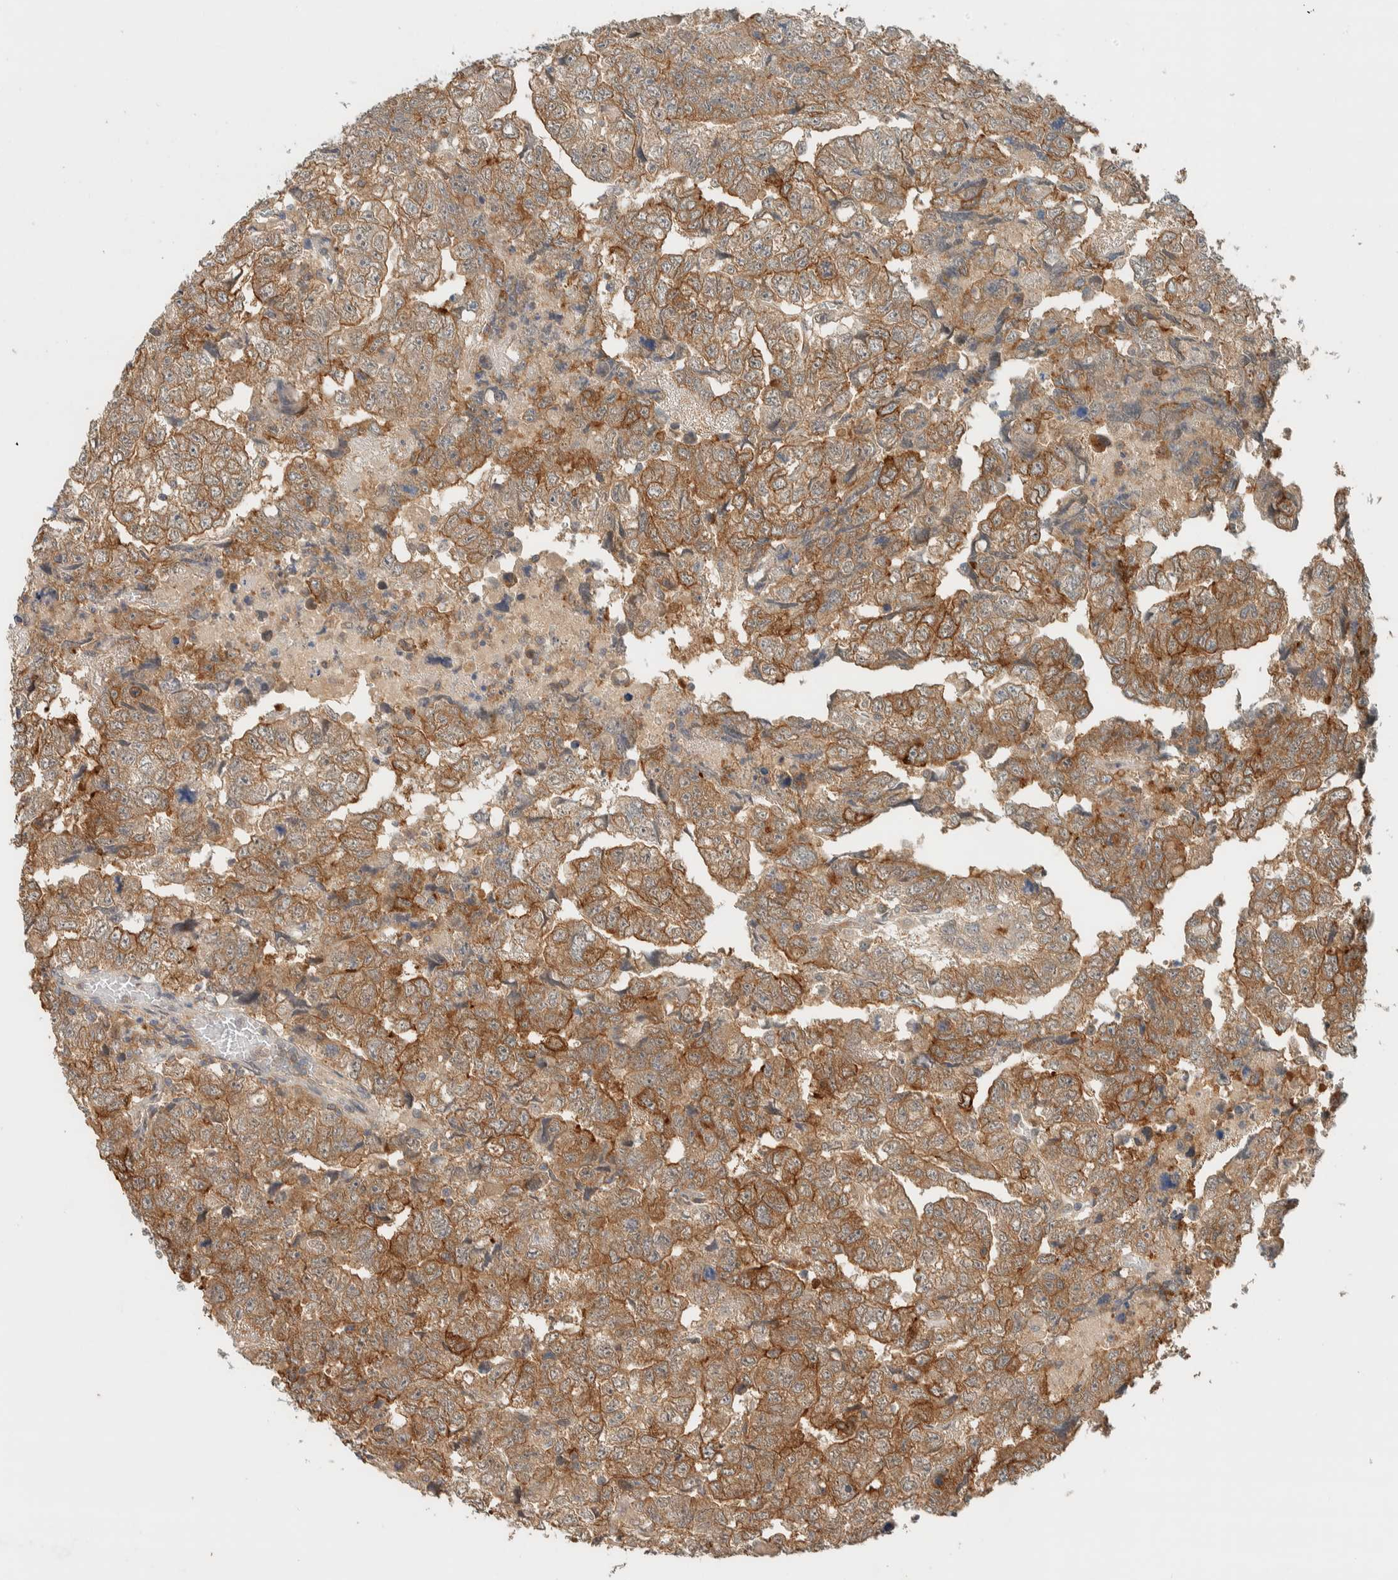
{"staining": {"intensity": "moderate", "quantity": ">75%", "location": "cytoplasmic/membranous"}, "tissue": "testis cancer", "cell_type": "Tumor cells", "image_type": "cancer", "snomed": [{"axis": "morphology", "description": "Carcinoma, Embryonal, NOS"}, {"axis": "topography", "description": "Testis"}], "caption": "Protein staining shows moderate cytoplasmic/membranous staining in about >75% of tumor cells in testis cancer (embryonal carcinoma).", "gene": "RAB11FIP1", "patient": {"sex": "male", "age": 36}}